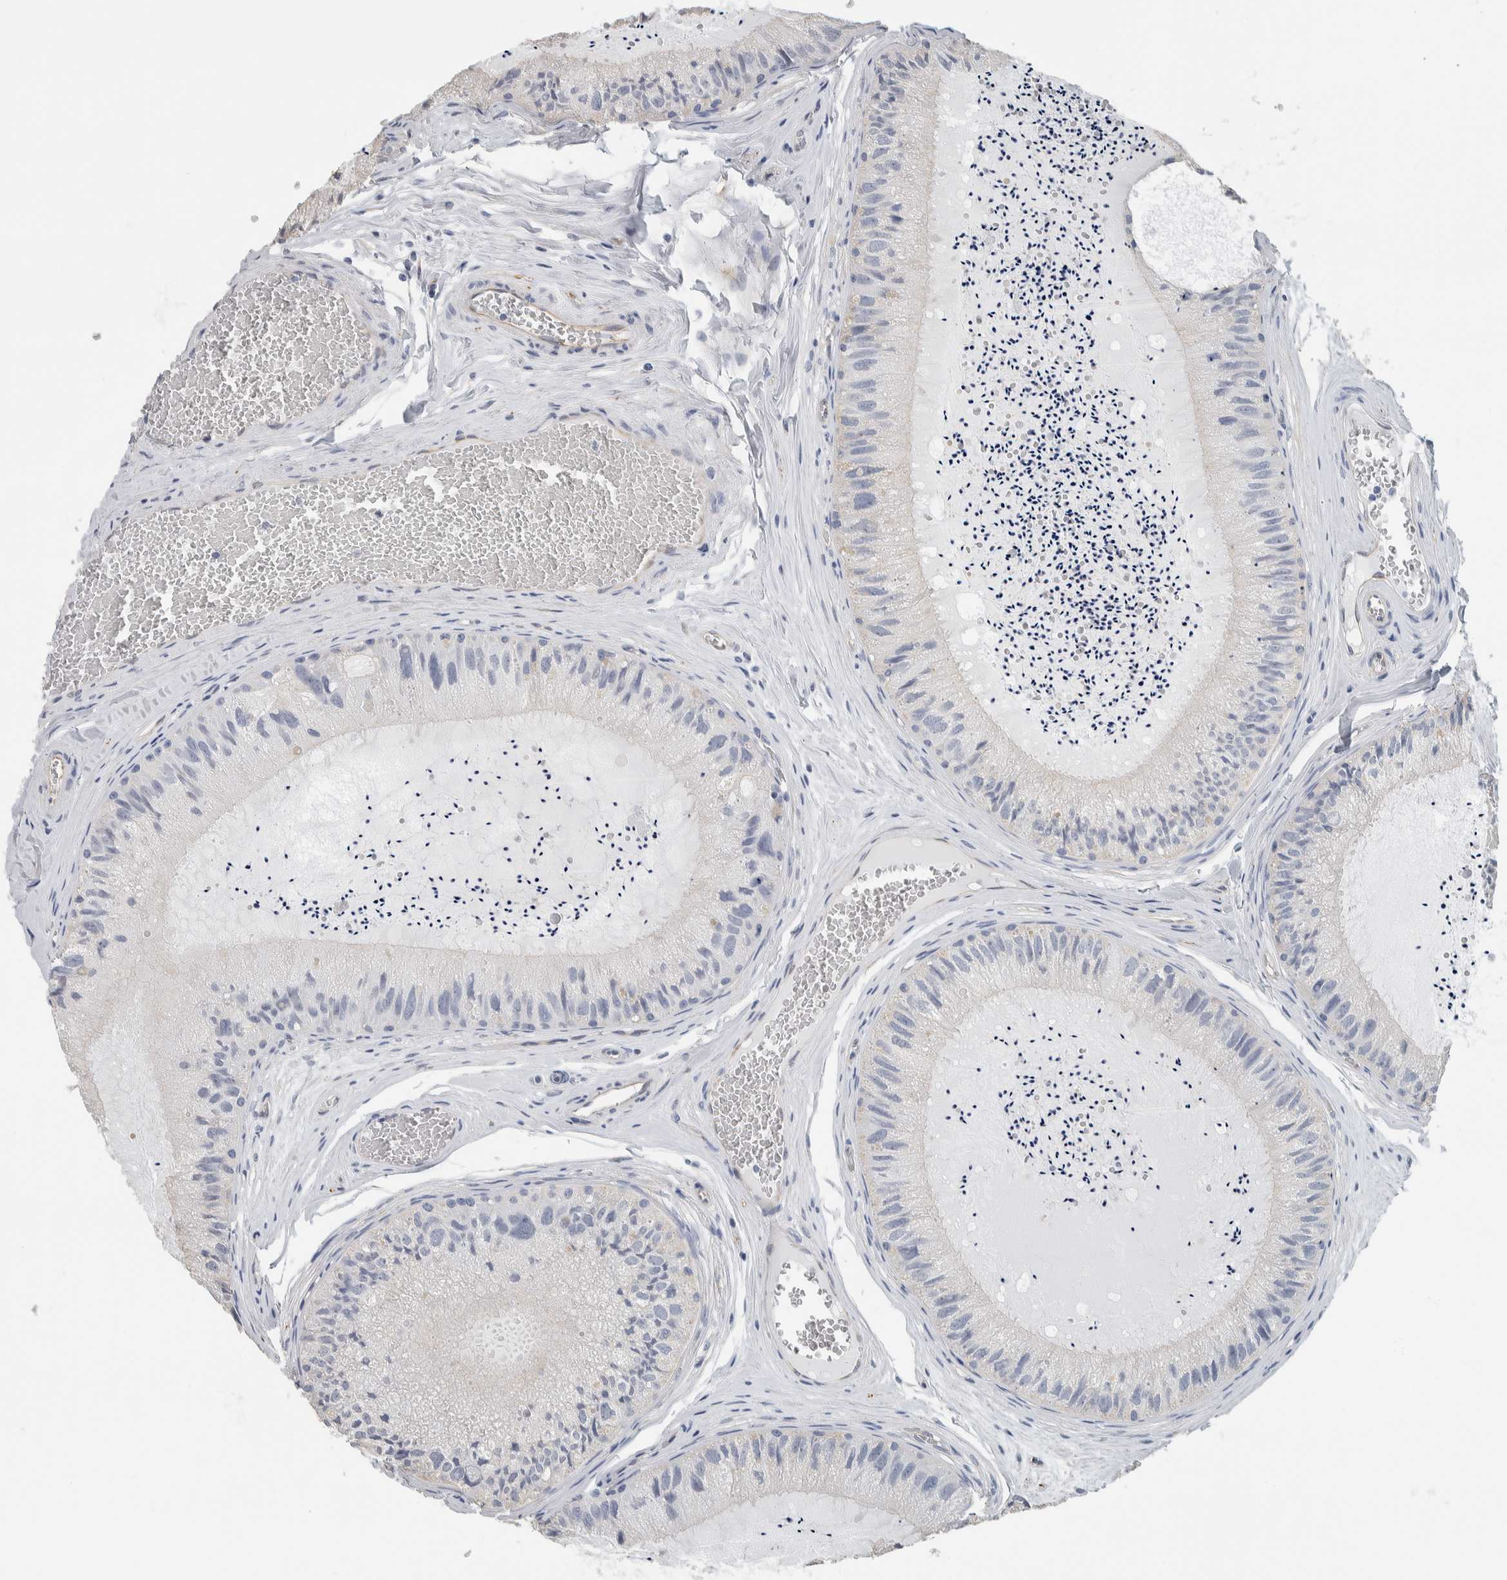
{"staining": {"intensity": "negative", "quantity": "none", "location": "none"}, "tissue": "epididymis", "cell_type": "Glandular cells", "image_type": "normal", "snomed": [{"axis": "morphology", "description": "Normal tissue, NOS"}, {"axis": "topography", "description": "Epididymis"}], "caption": "DAB (3,3'-diaminobenzidine) immunohistochemical staining of benign epididymis displays no significant expression in glandular cells.", "gene": "NEFM", "patient": {"sex": "male", "age": 31}}